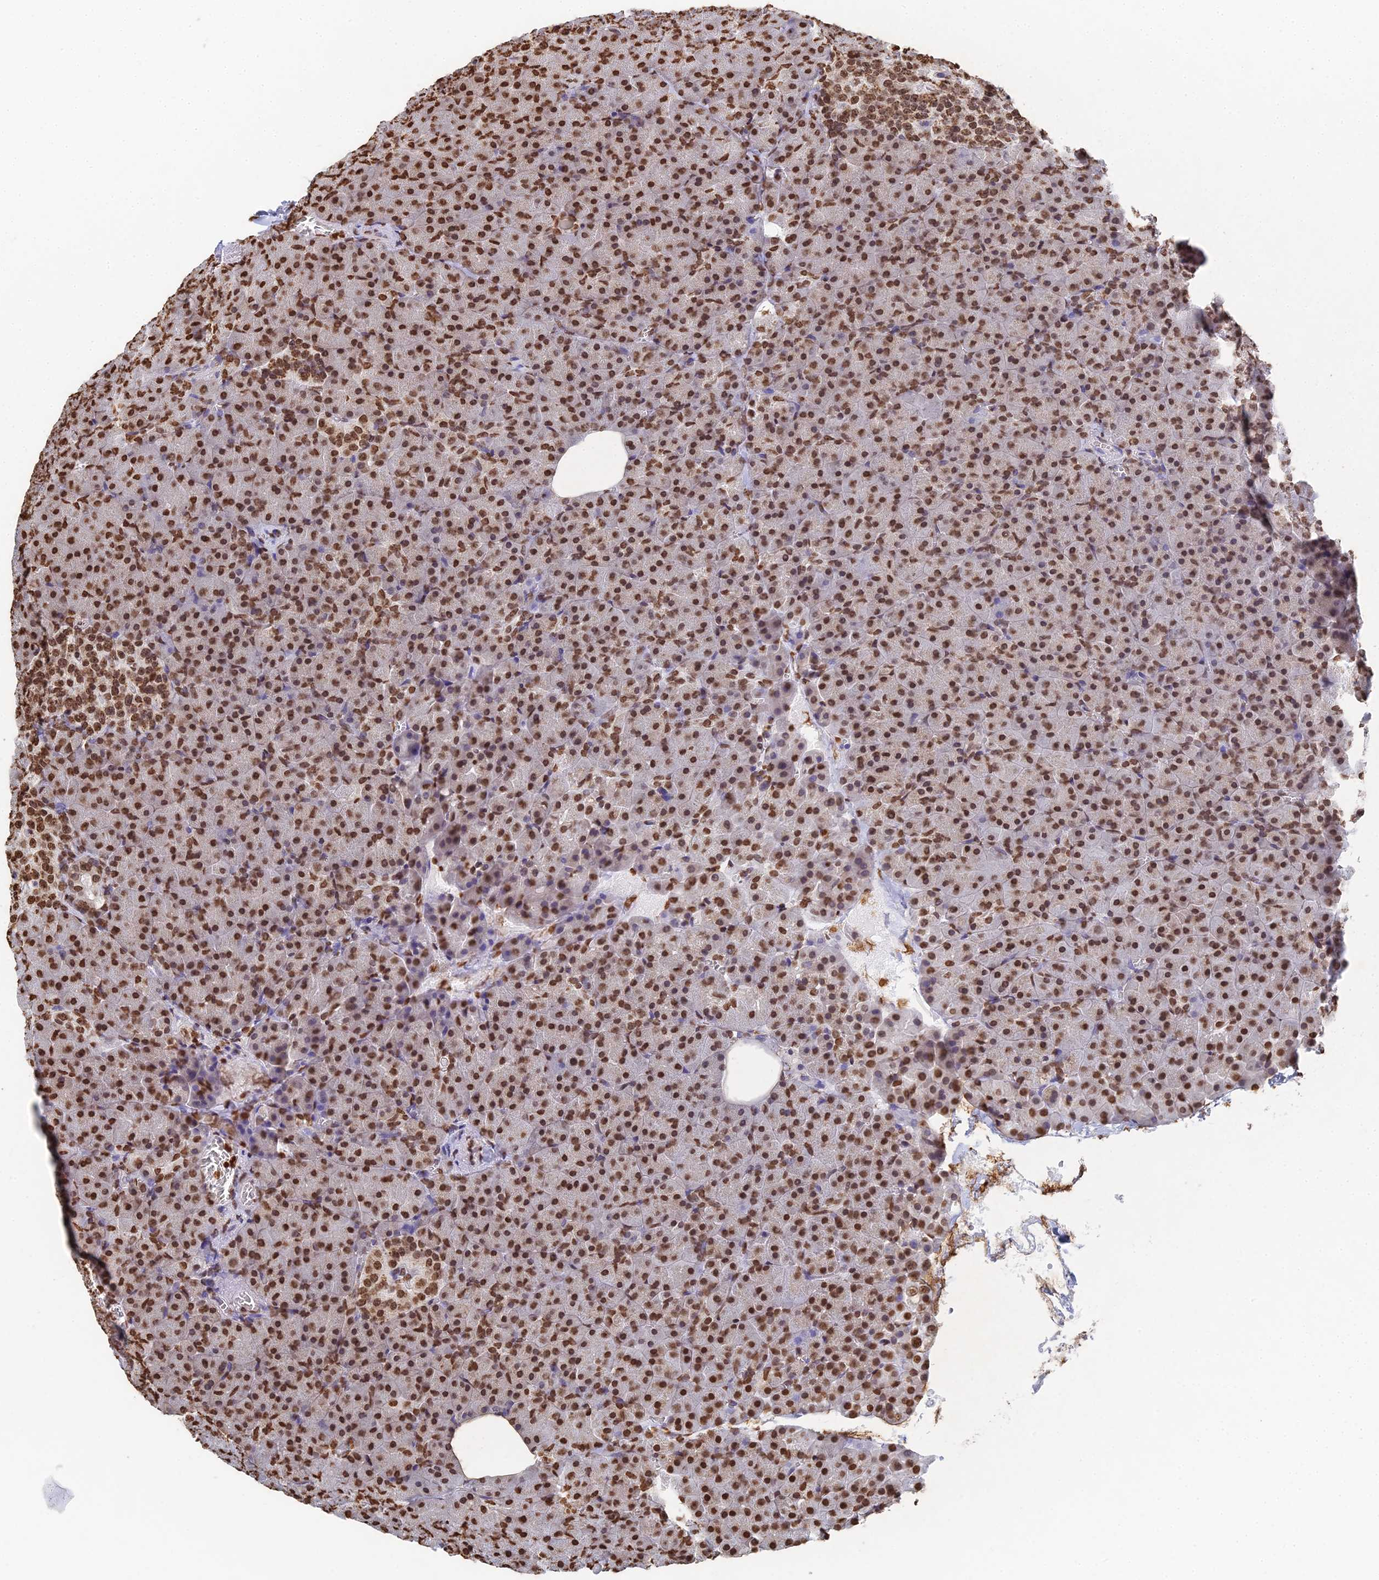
{"staining": {"intensity": "strong", "quantity": ">75%", "location": "nuclear"}, "tissue": "pancreas", "cell_type": "Exocrine glandular cells", "image_type": "normal", "snomed": [{"axis": "morphology", "description": "Normal tissue, NOS"}, {"axis": "topography", "description": "Pancreas"}], "caption": "Approximately >75% of exocrine glandular cells in unremarkable pancreas show strong nuclear protein expression as visualized by brown immunohistochemical staining.", "gene": "GBP3", "patient": {"sex": "female", "age": 74}}